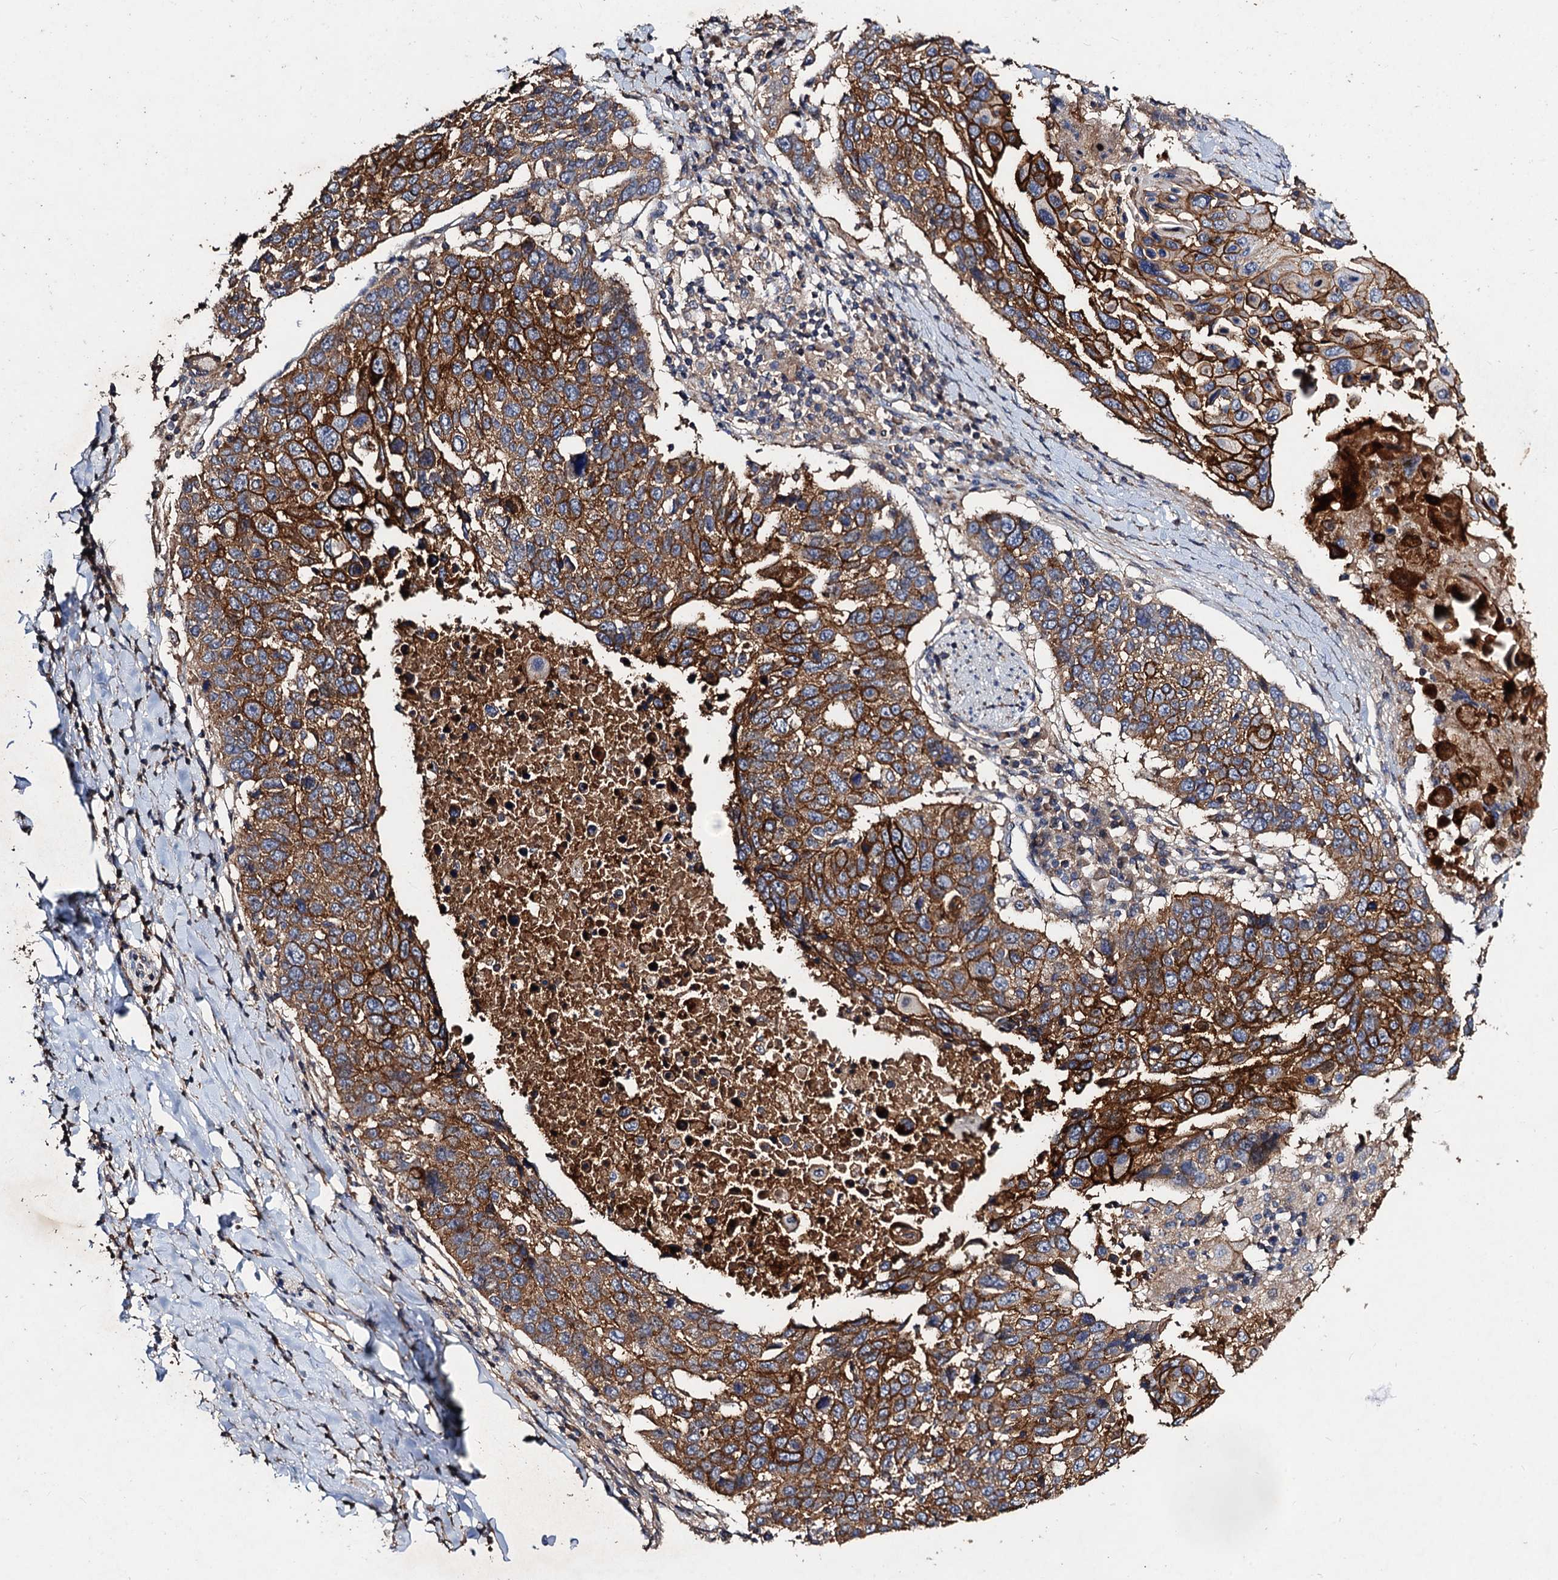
{"staining": {"intensity": "strong", "quantity": ">75%", "location": "cytoplasmic/membranous"}, "tissue": "lung cancer", "cell_type": "Tumor cells", "image_type": "cancer", "snomed": [{"axis": "morphology", "description": "Squamous cell carcinoma, NOS"}, {"axis": "topography", "description": "Lung"}], "caption": "Lung squamous cell carcinoma tissue displays strong cytoplasmic/membranous staining in about >75% of tumor cells, visualized by immunohistochemistry. Nuclei are stained in blue.", "gene": "SCUBE3", "patient": {"sex": "male", "age": 66}}